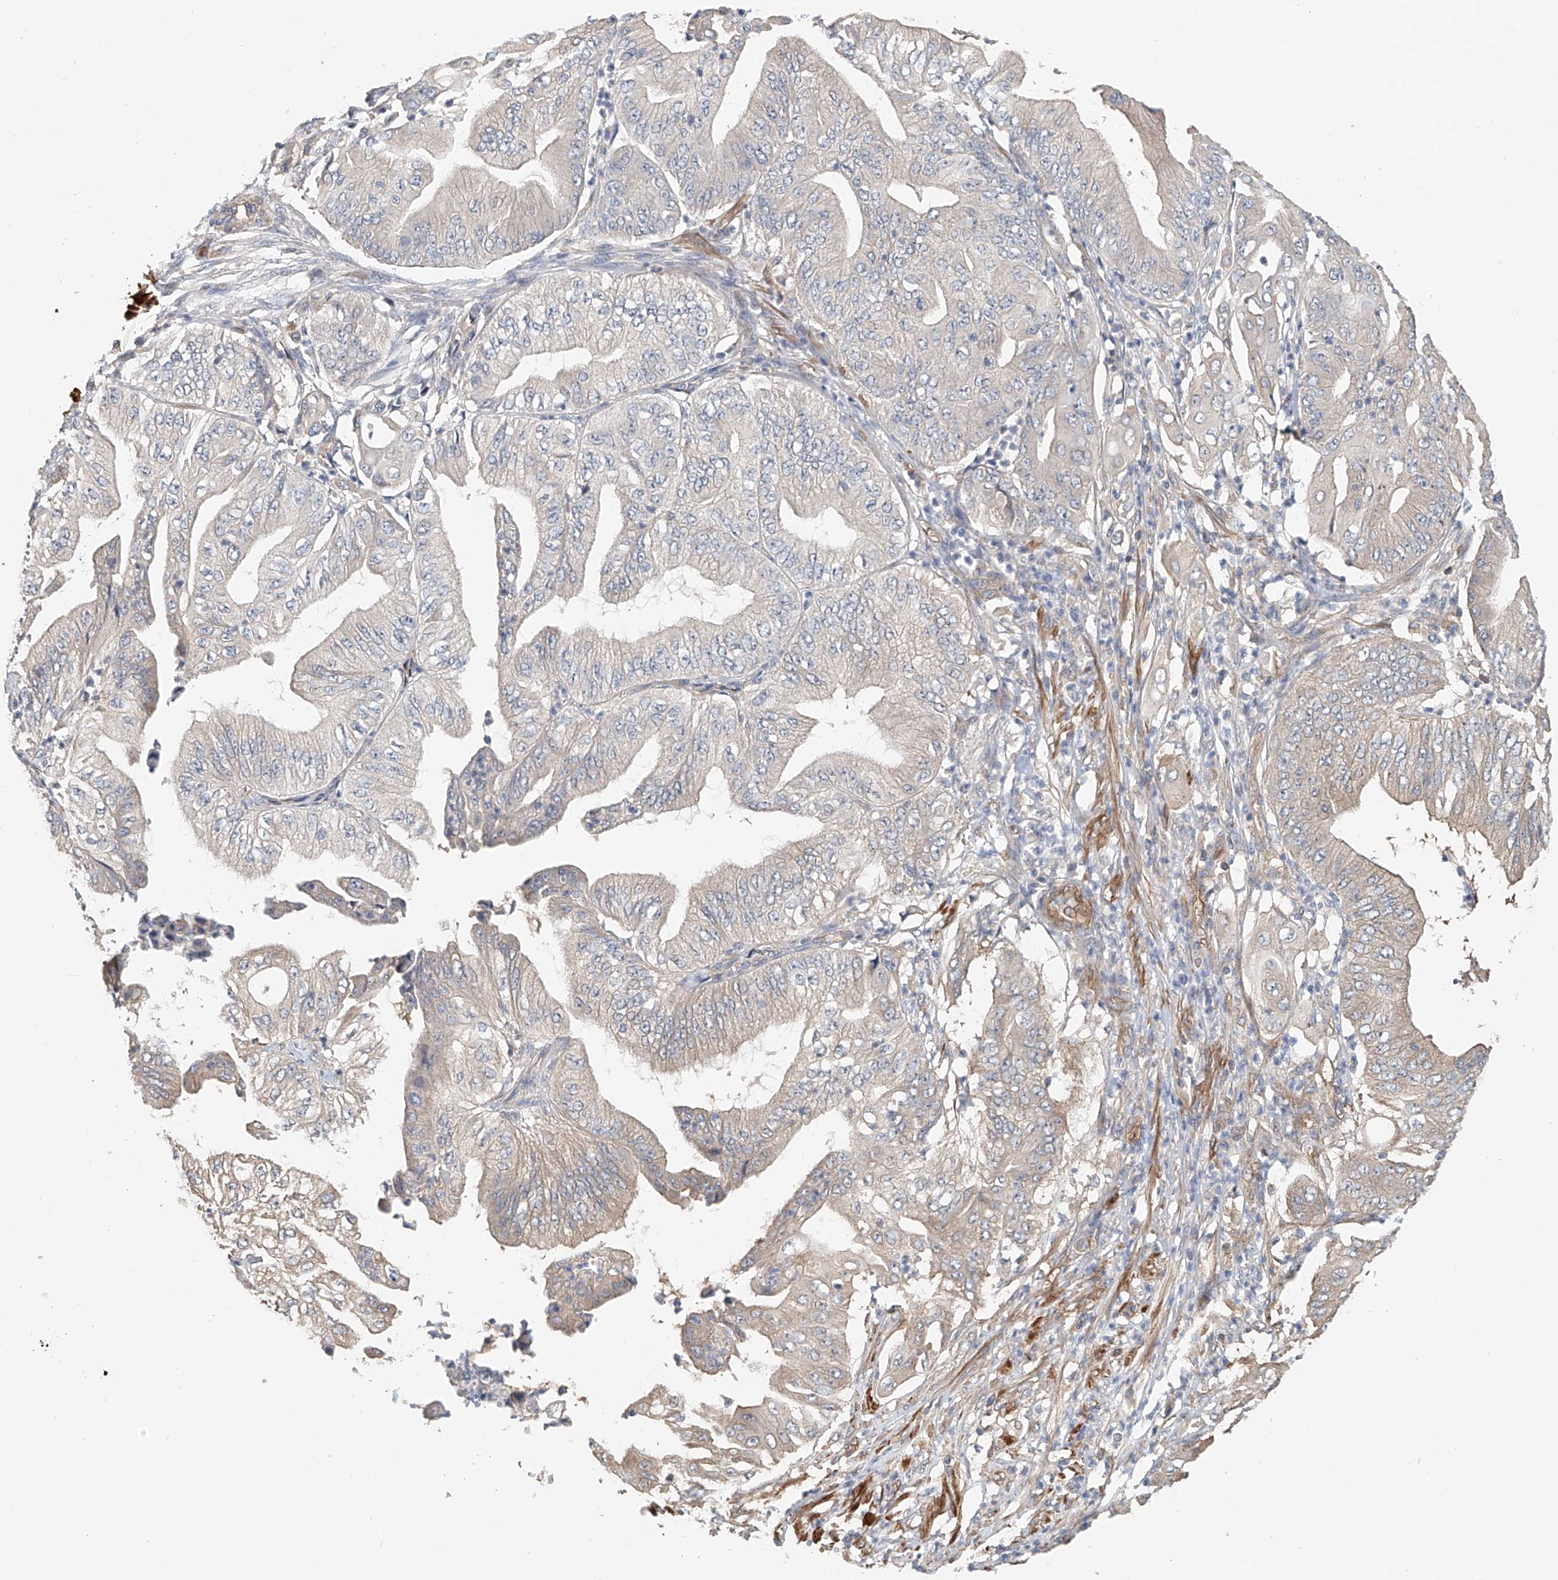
{"staining": {"intensity": "negative", "quantity": "none", "location": "none"}, "tissue": "pancreatic cancer", "cell_type": "Tumor cells", "image_type": "cancer", "snomed": [{"axis": "morphology", "description": "Adenocarcinoma, NOS"}, {"axis": "topography", "description": "Pancreas"}], "caption": "Immunohistochemical staining of human adenocarcinoma (pancreatic) displays no significant positivity in tumor cells. Brightfield microscopy of immunohistochemistry stained with DAB (brown) and hematoxylin (blue), captured at high magnification.", "gene": "FRYL", "patient": {"sex": "female", "age": 77}}